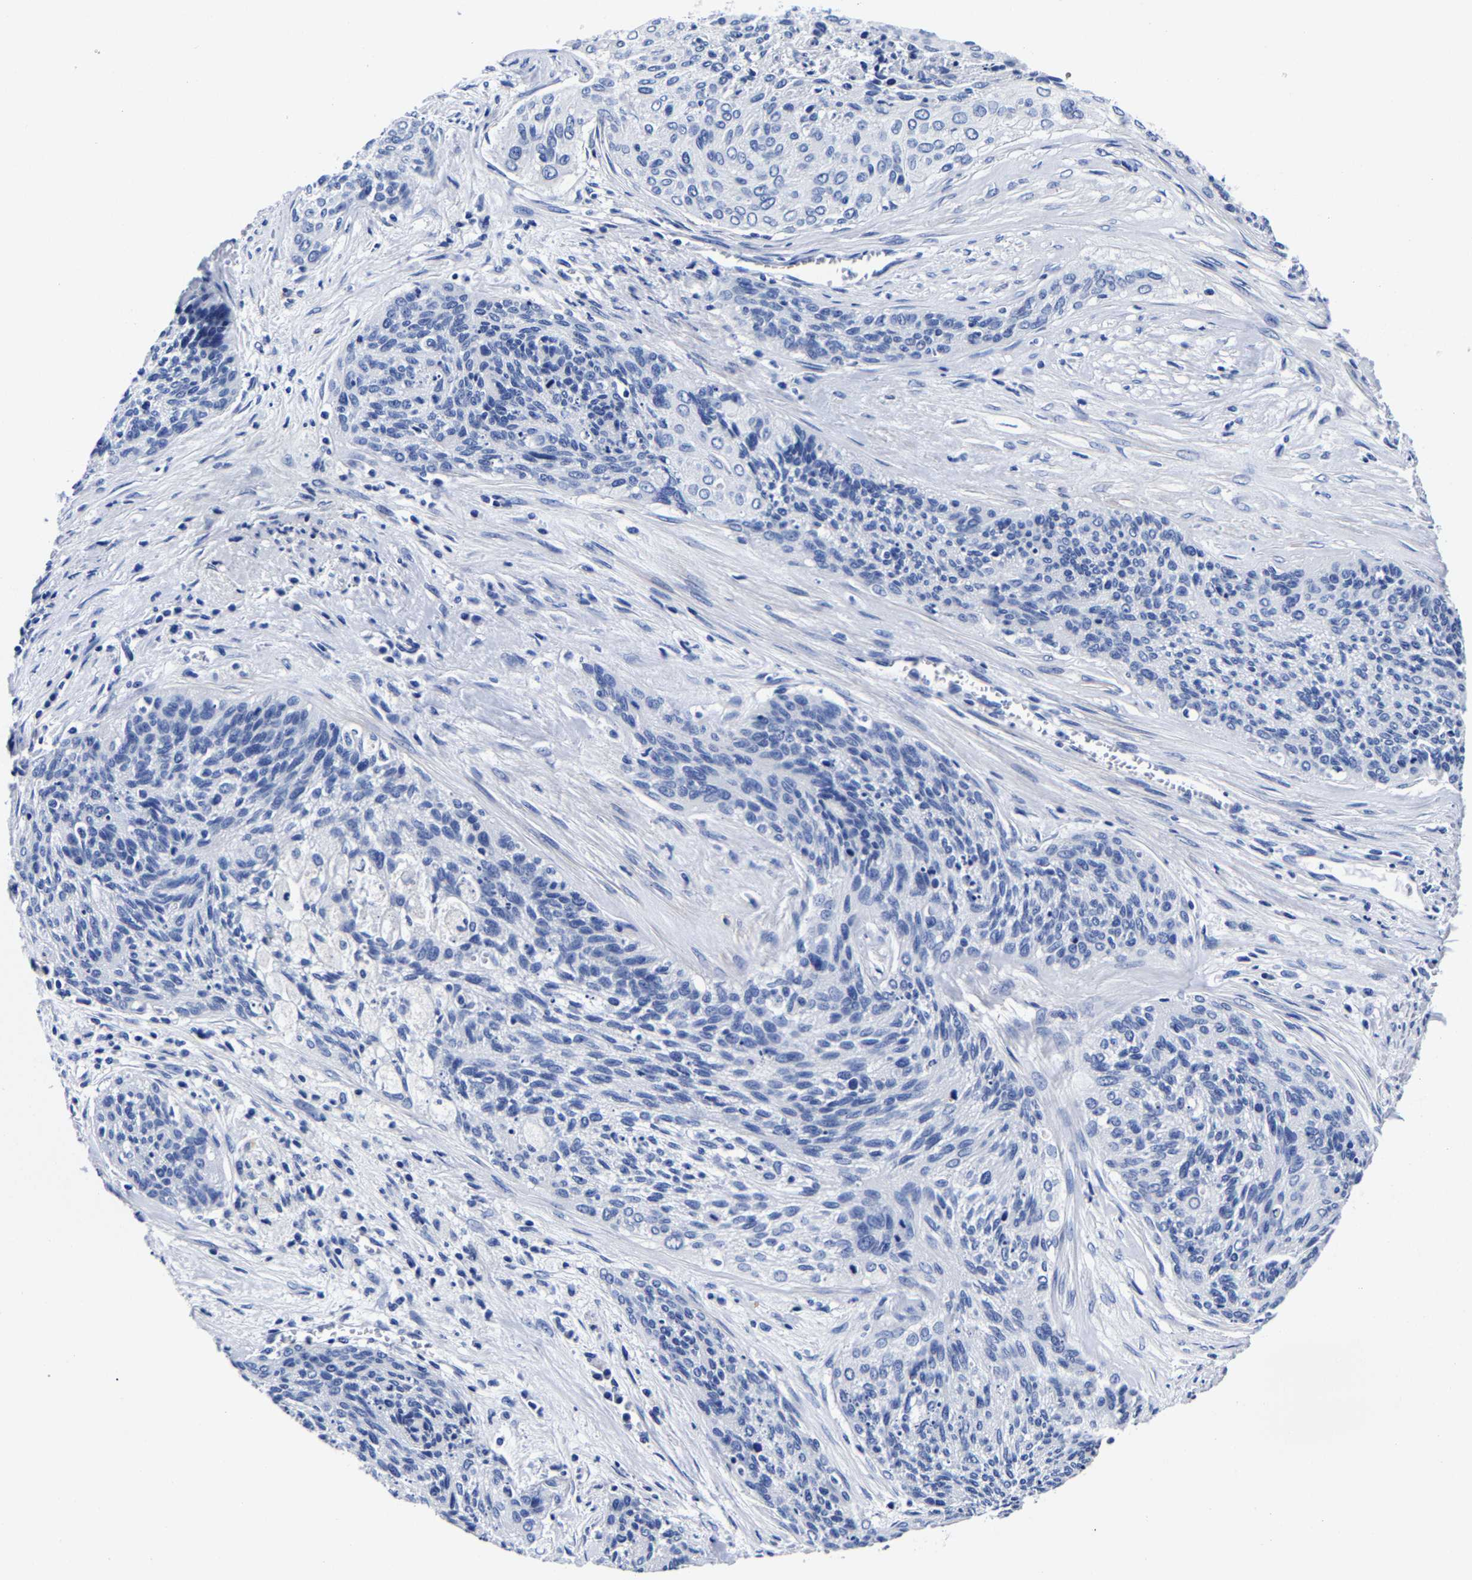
{"staining": {"intensity": "negative", "quantity": "none", "location": "none"}, "tissue": "cervical cancer", "cell_type": "Tumor cells", "image_type": "cancer", "snomed": [{"axis": "morphology", "description": "Squamous cell carcinoma, NOS"}, {"axis": "topography", "description": "Cervix"}], "caption": "Immunohistochemistry (IHC) histopathology image of neoplastic tissue: human cervical cancer (squamous cell carcinoma) stained with DAB (3,3'-diaminobenzidine) reveals no significant protein staining in tumor cells. The staining is performed using DAB (3,3'-diaminobenzidine) brown chromogen with nuclei counter-stained in using hematoxylin.", "gene": "CPA2", "patient": {"sex": "female", "age": 55}}